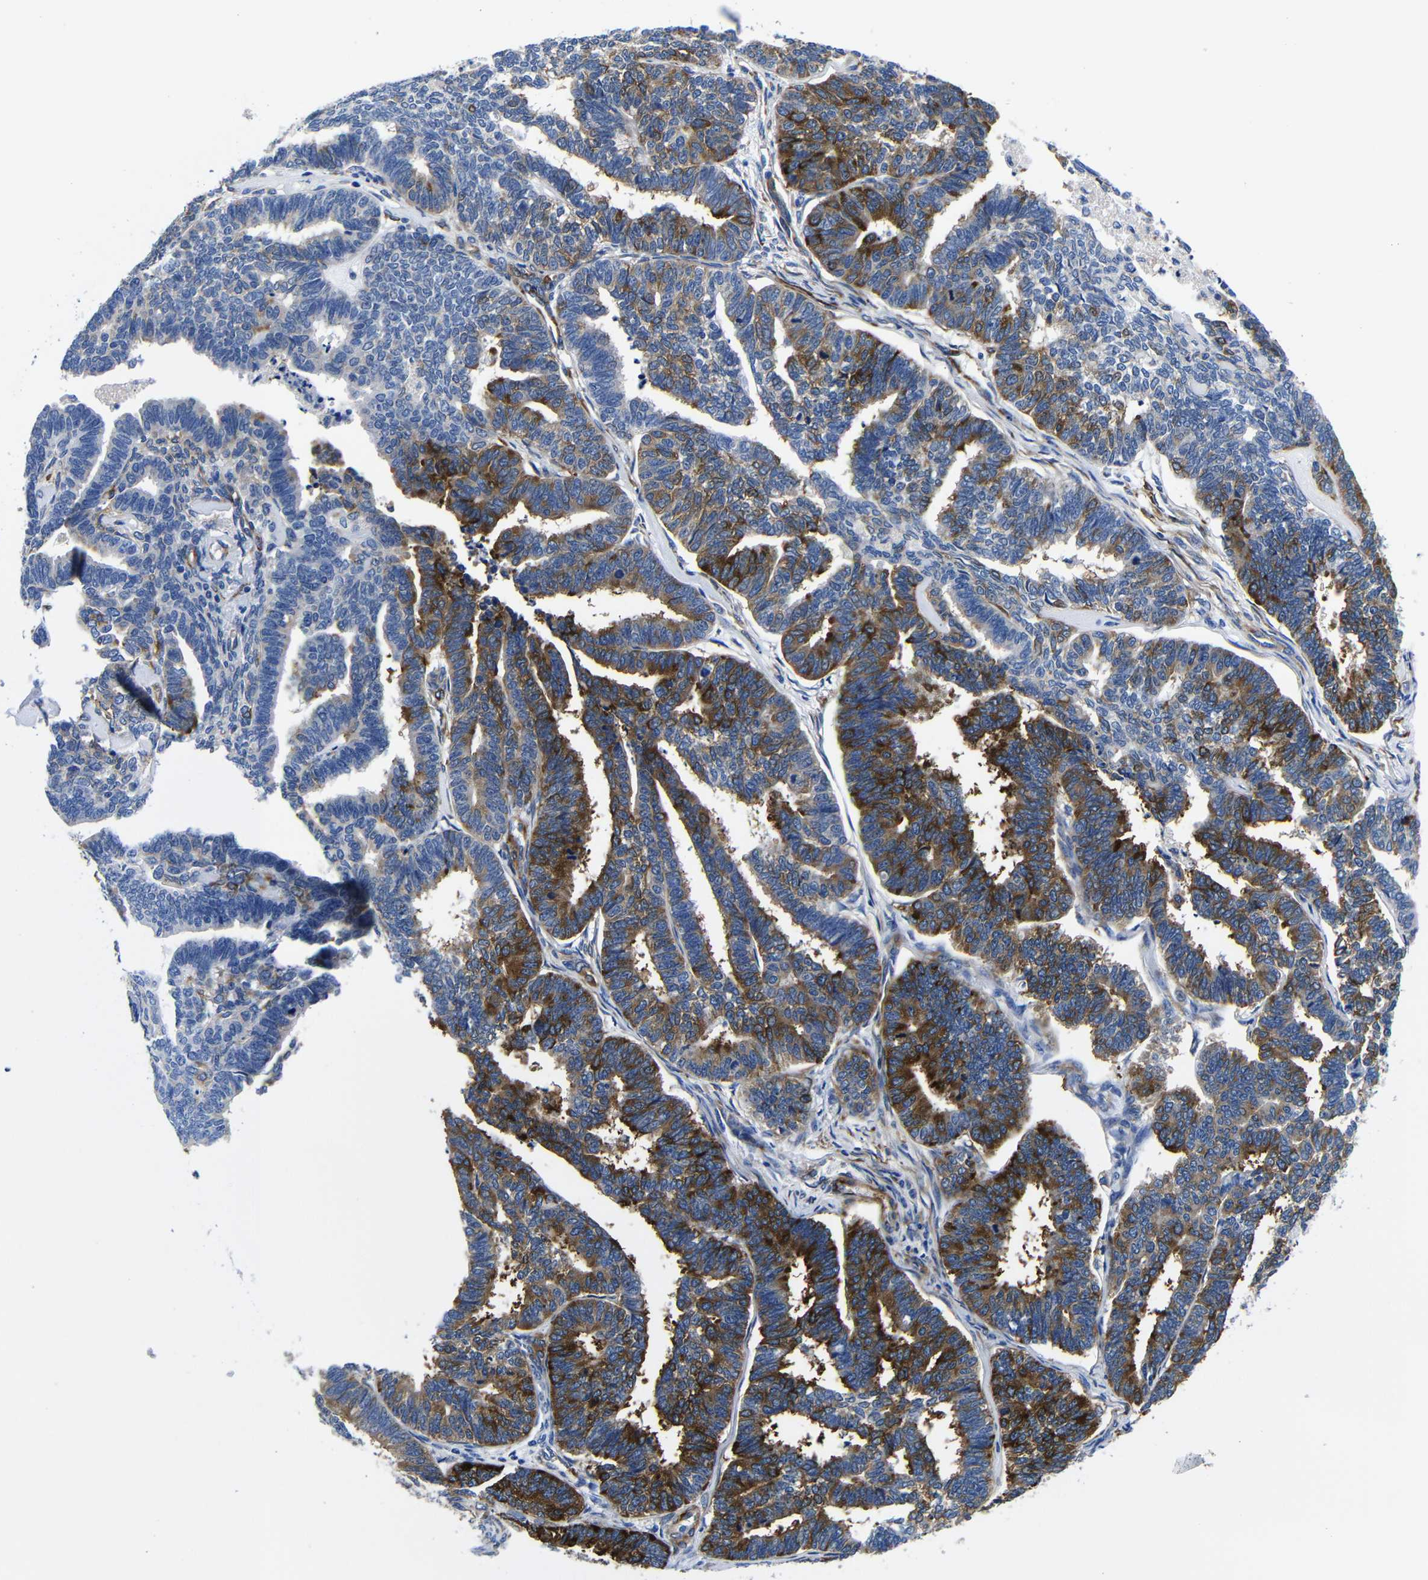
{"staining": {"intensity": "moderate", "quantity": "25%-75%", "location": "cytoplasmic/membranous"}, "tissue": "endometrial cancer", "cell_type": "Tumor cells", "image_type": "cancer", "snomed": [{"axis": "morphology", "description": "Adenocarcinoma, NOS"}, {"axis": "topography", "description": "Endometrium"}], "caption": "Endometrial adenocarcinoma stained with a protein marker demonstrates moderate staining in tumor cells.", "gene": "LRIG1", "patient": {"sex": "female", "age": 70}}